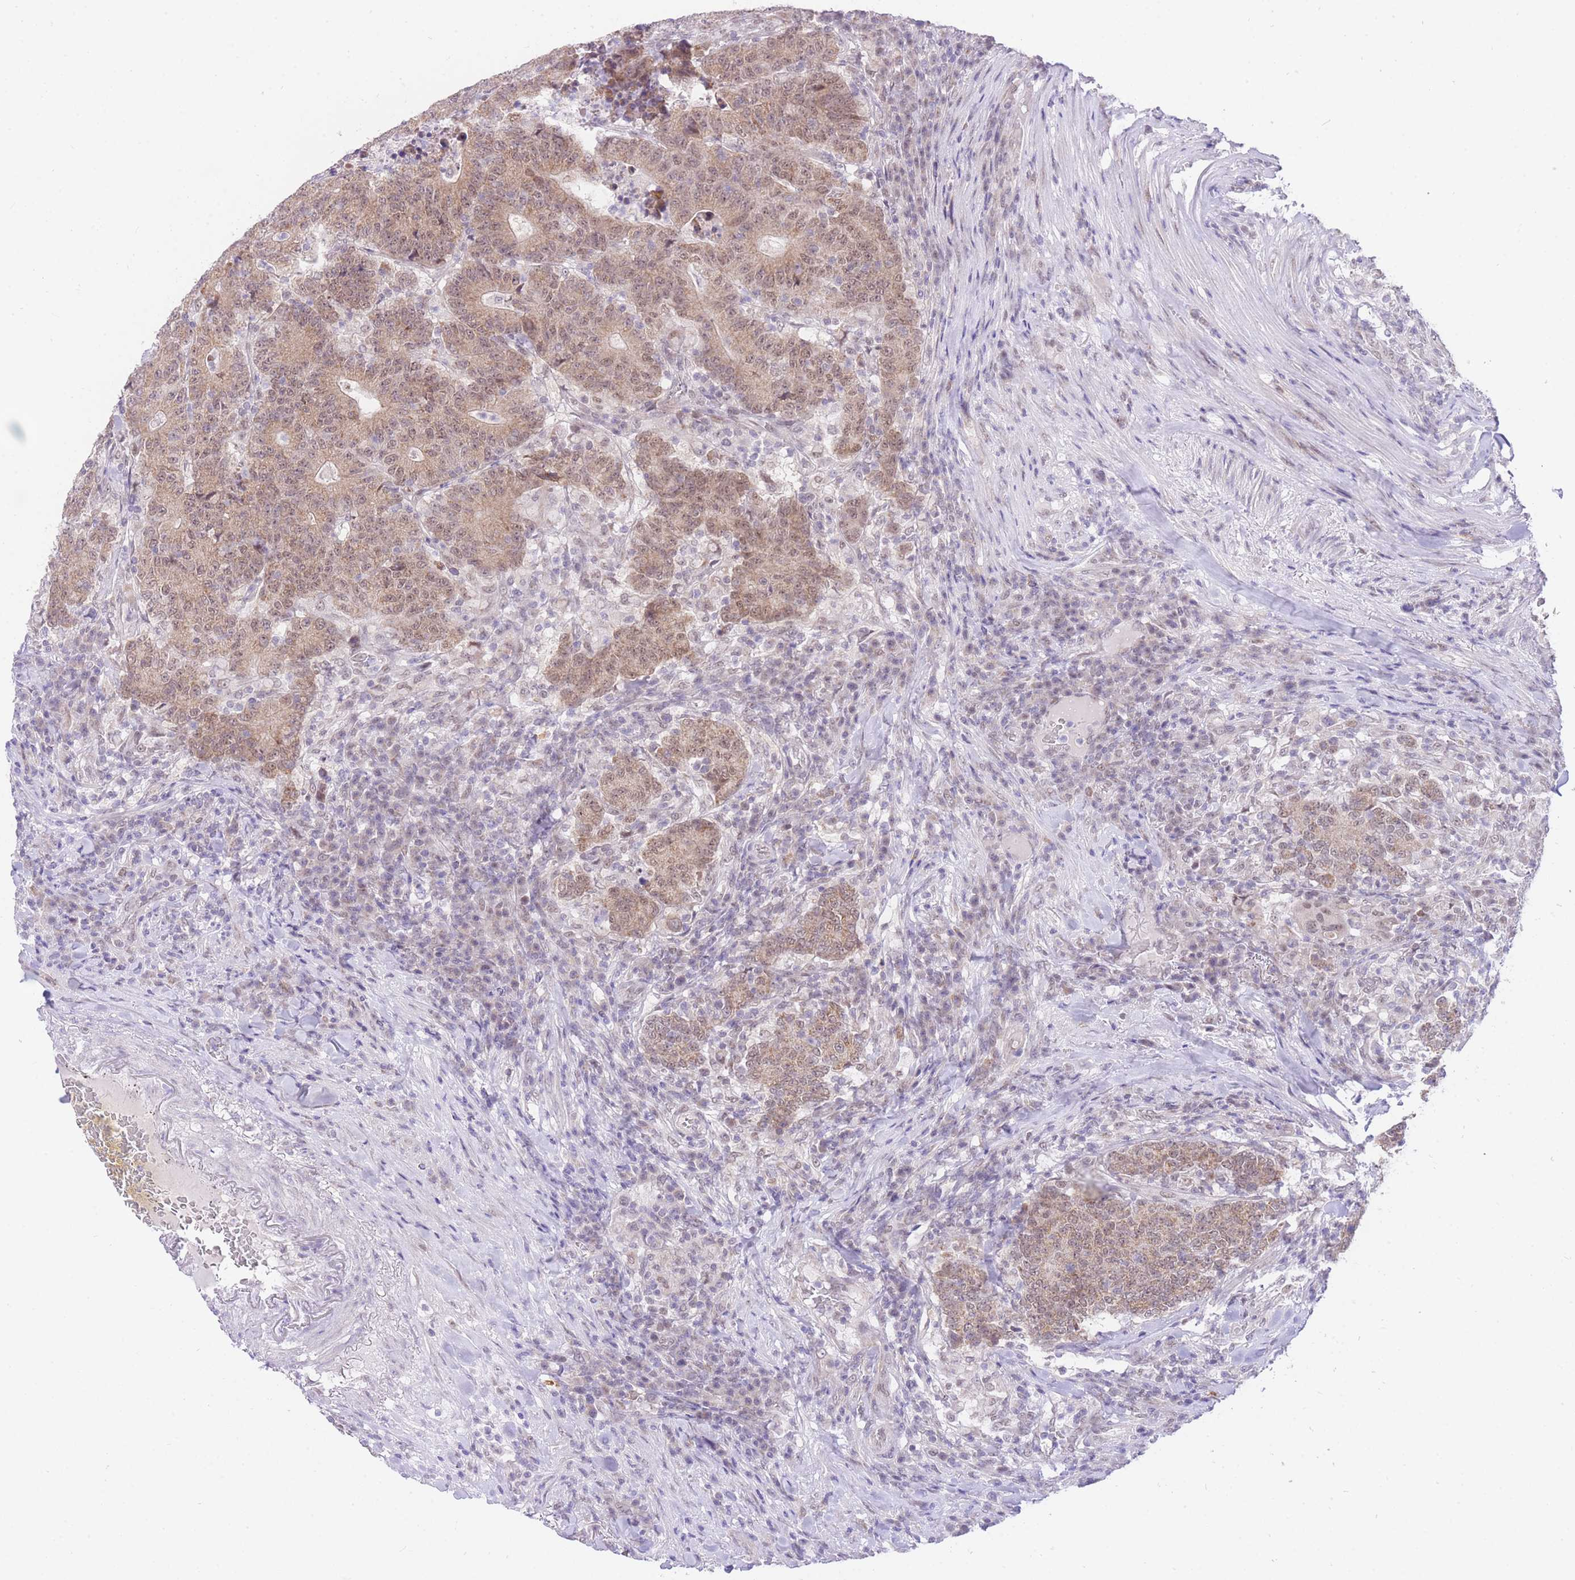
{"staining": {"intensity": "moderate", "quantity": ">75%", "location": "cytoplasmic/membranous,nuclear"}, "tissue": "colorectal cancer", "cell_type": "Tumor cells", "image_type": "cancer", "snomed": [{"axis": "morphology", "description": "Adenocarcinoma, NOS"}, {"axis": "topography", "description": "Colon"}], "caption": "Immunohistochemistry staining of colorectal adenocarcinoma, which shows medium levels of moderate cytoplasmic/membranous and nuclear staining in approximately >75% of tumor cells indicating moderate cytoplasmic/membranous and nuclear protein expression. The staining was performed using DAB (brown) for protein detection and nuclei were counterstained in hematoxylin (blue).", "gene": "UBXN7", "patient": {"sex": "female", "age": 75}}